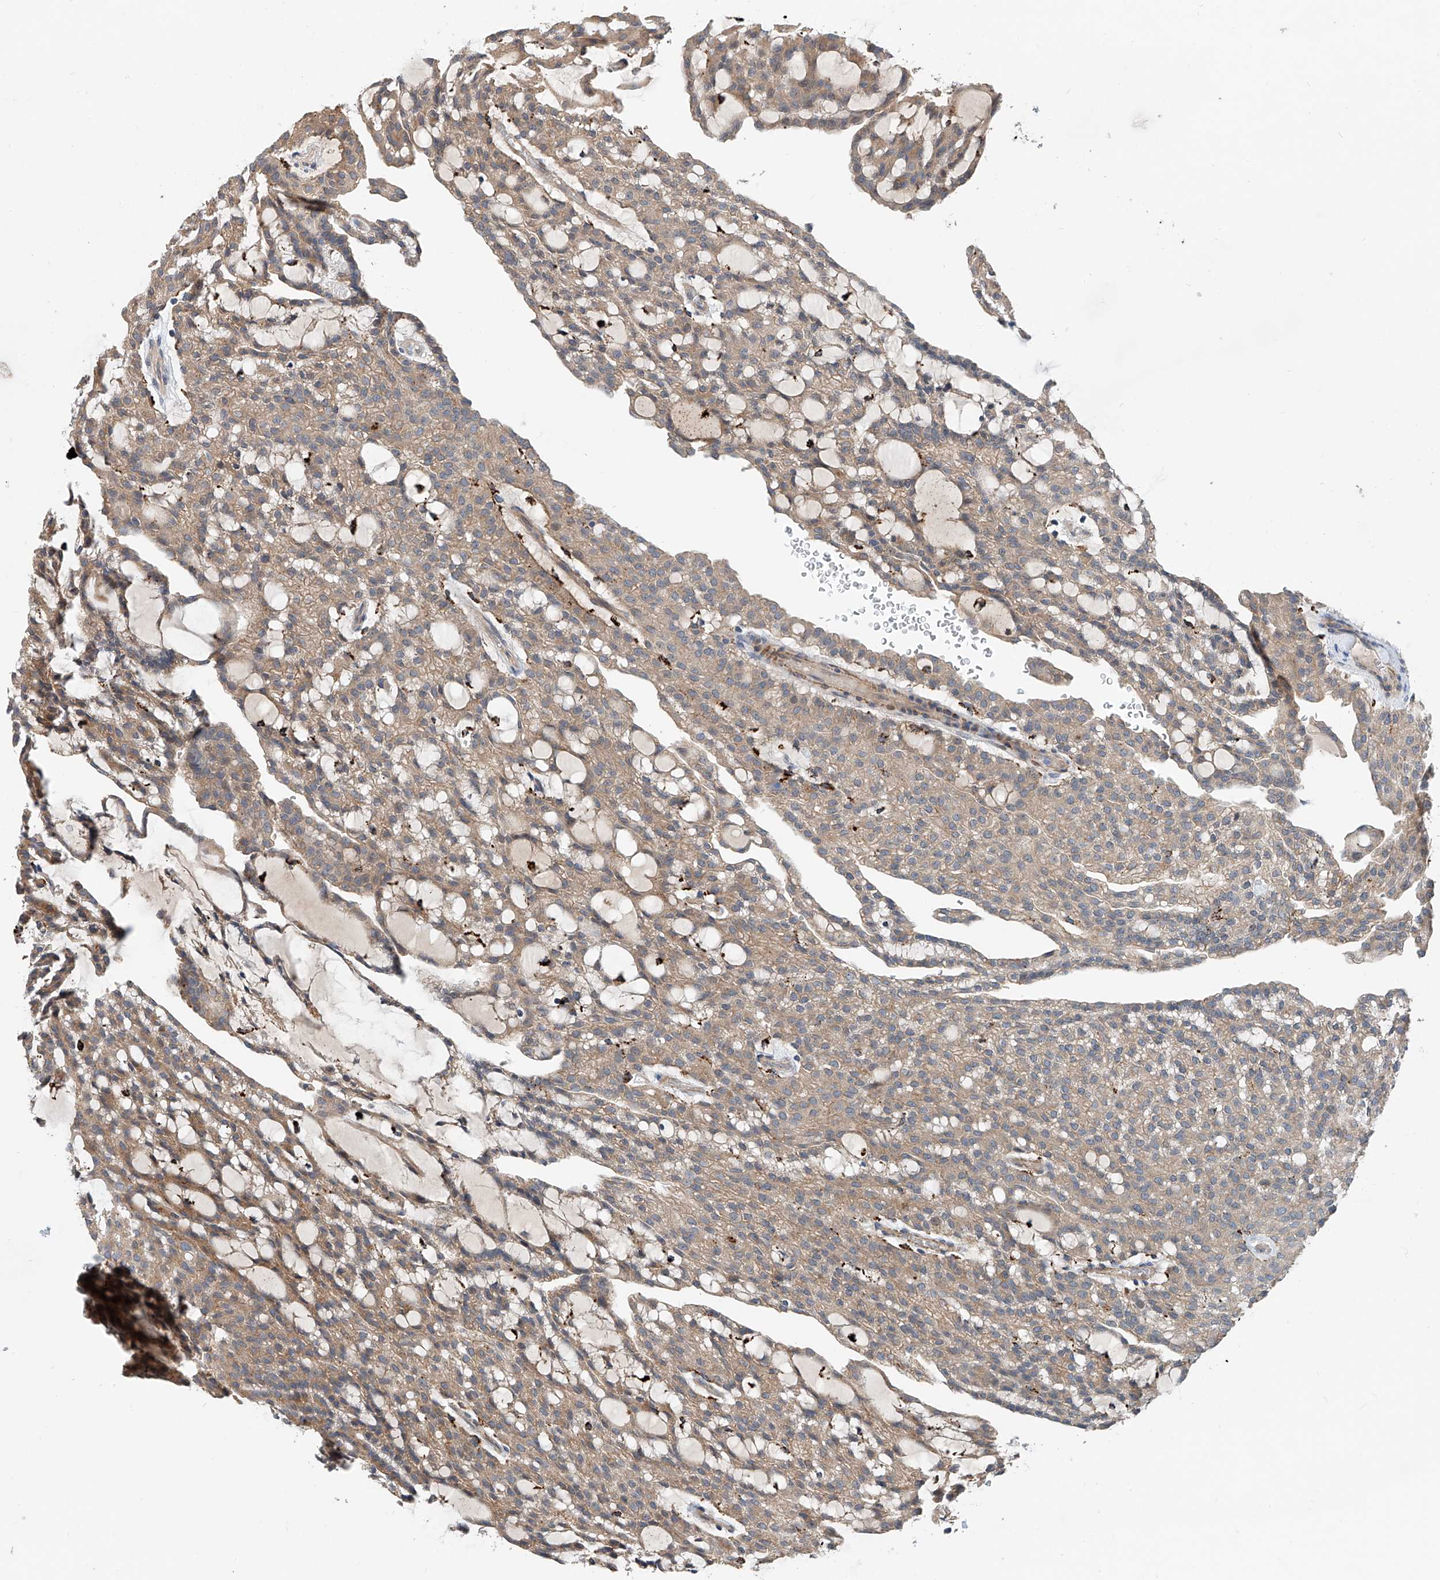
{"staining": {"intensity": "weak", "quantity": ">75%", "location": "cytoplasmic/membranous"}, "tissue": "renal cancer", "cell_type": "Tumor cells", "image_type": "cancer", "snomed": [{"axis": "morphology", "description": "Adenocarcinoma, NOS"}, {"axis": "topography", "description": "Kidney"}], "caption": "Protein expression by immunohistochemistry (IHC) demonstrates weak cytoplasmic/membranous positivity in about >75% of tumor cells in renal adenocarcinoma.", "gene": "MAGEE2", "patient": {"sex": "male", "age": 63}}